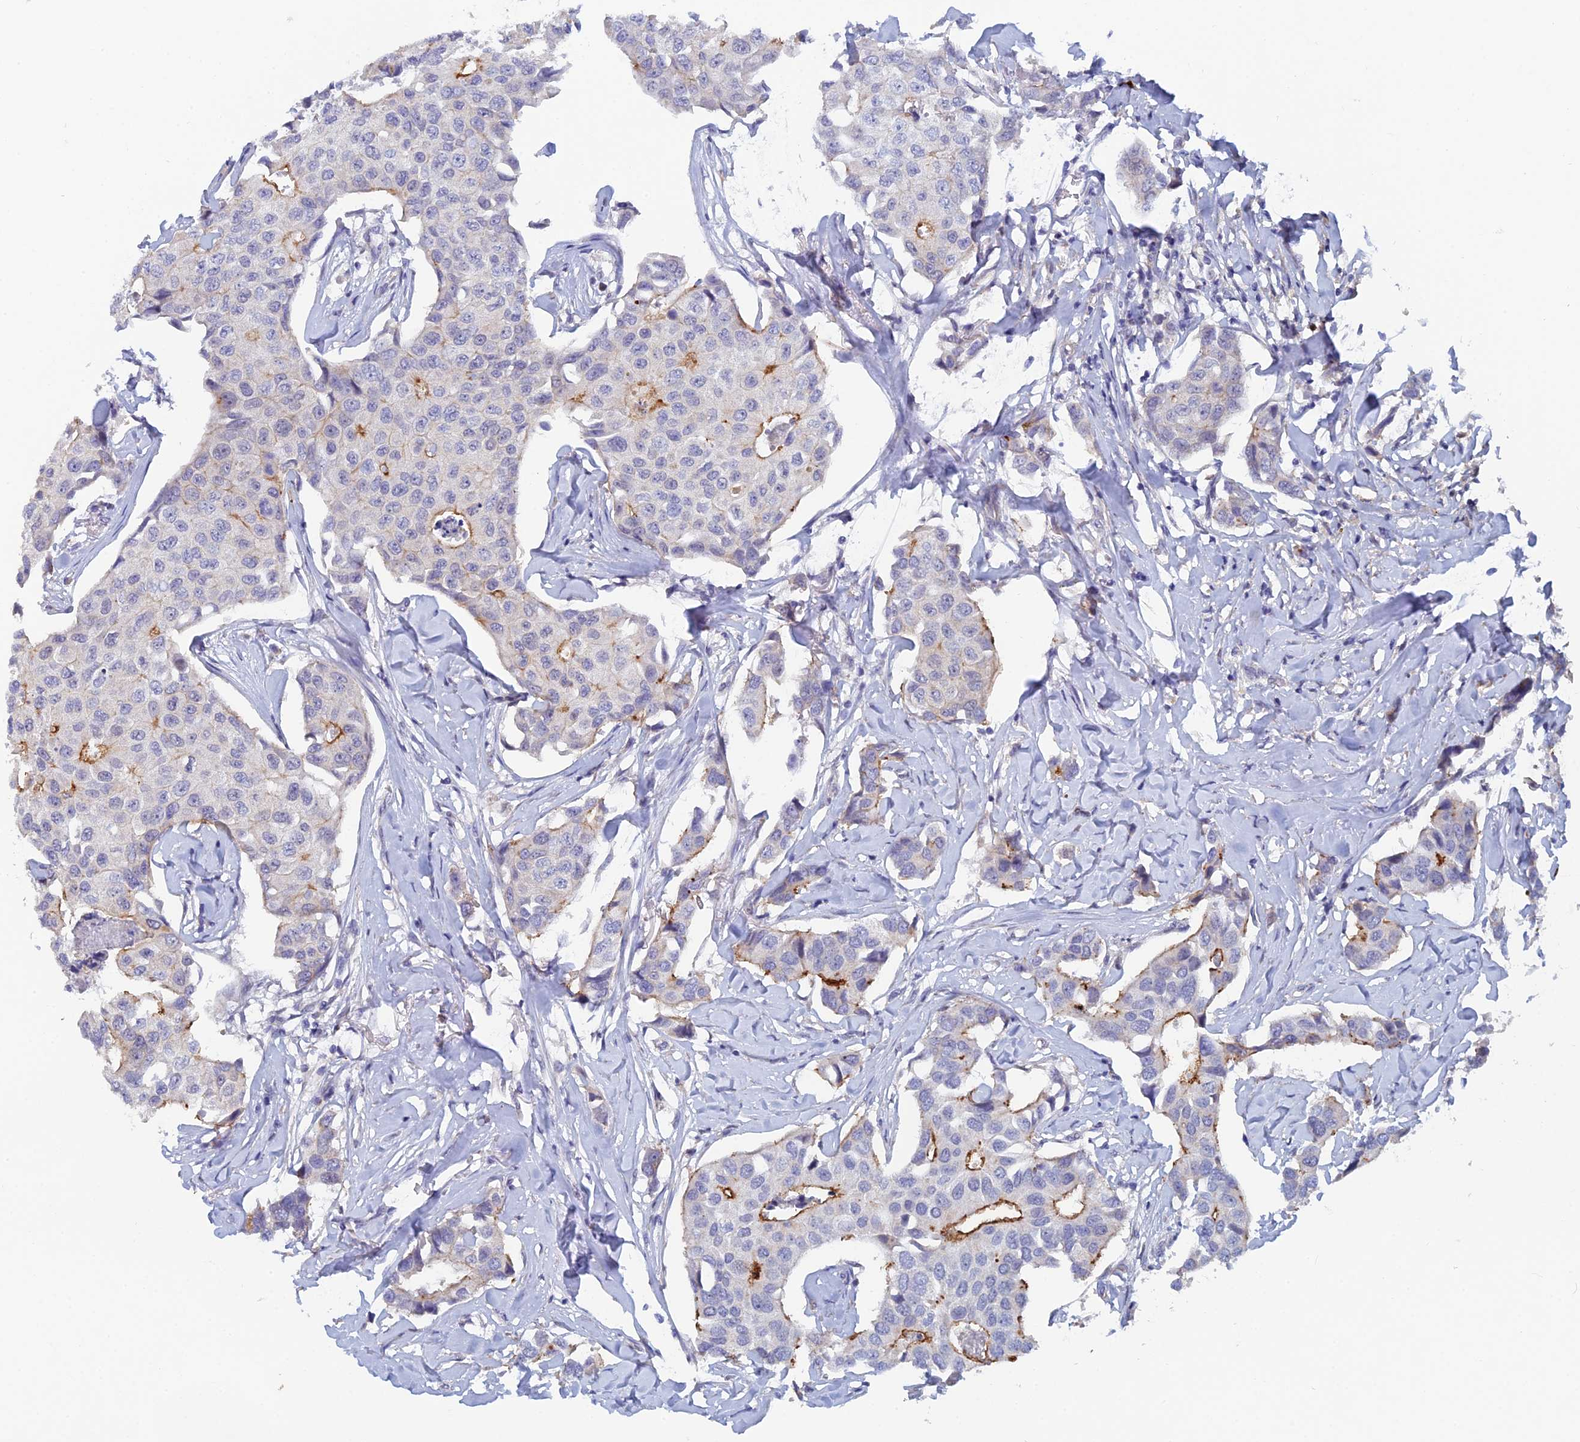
{"staining": {"intensity": "moderate", "quantity": "<25%", "location": "cytoplasmic/membranous"}, "tissue": "breast cancer", "cell_type": "Tumor cells", "image_type": "cancer", "snomed": [{"axis": "morphology", "description": "Duct carcinoma"}, {"axis": "topography", "description": "Breast"}], "caption": "Protein expression analysis of human breast cancer reveals moderate cytoplasmic/membranous positivity in approximately <25% of tumor cells.", "gene": "GIPC1", "patient": {"sex": "female", "age": 80}}